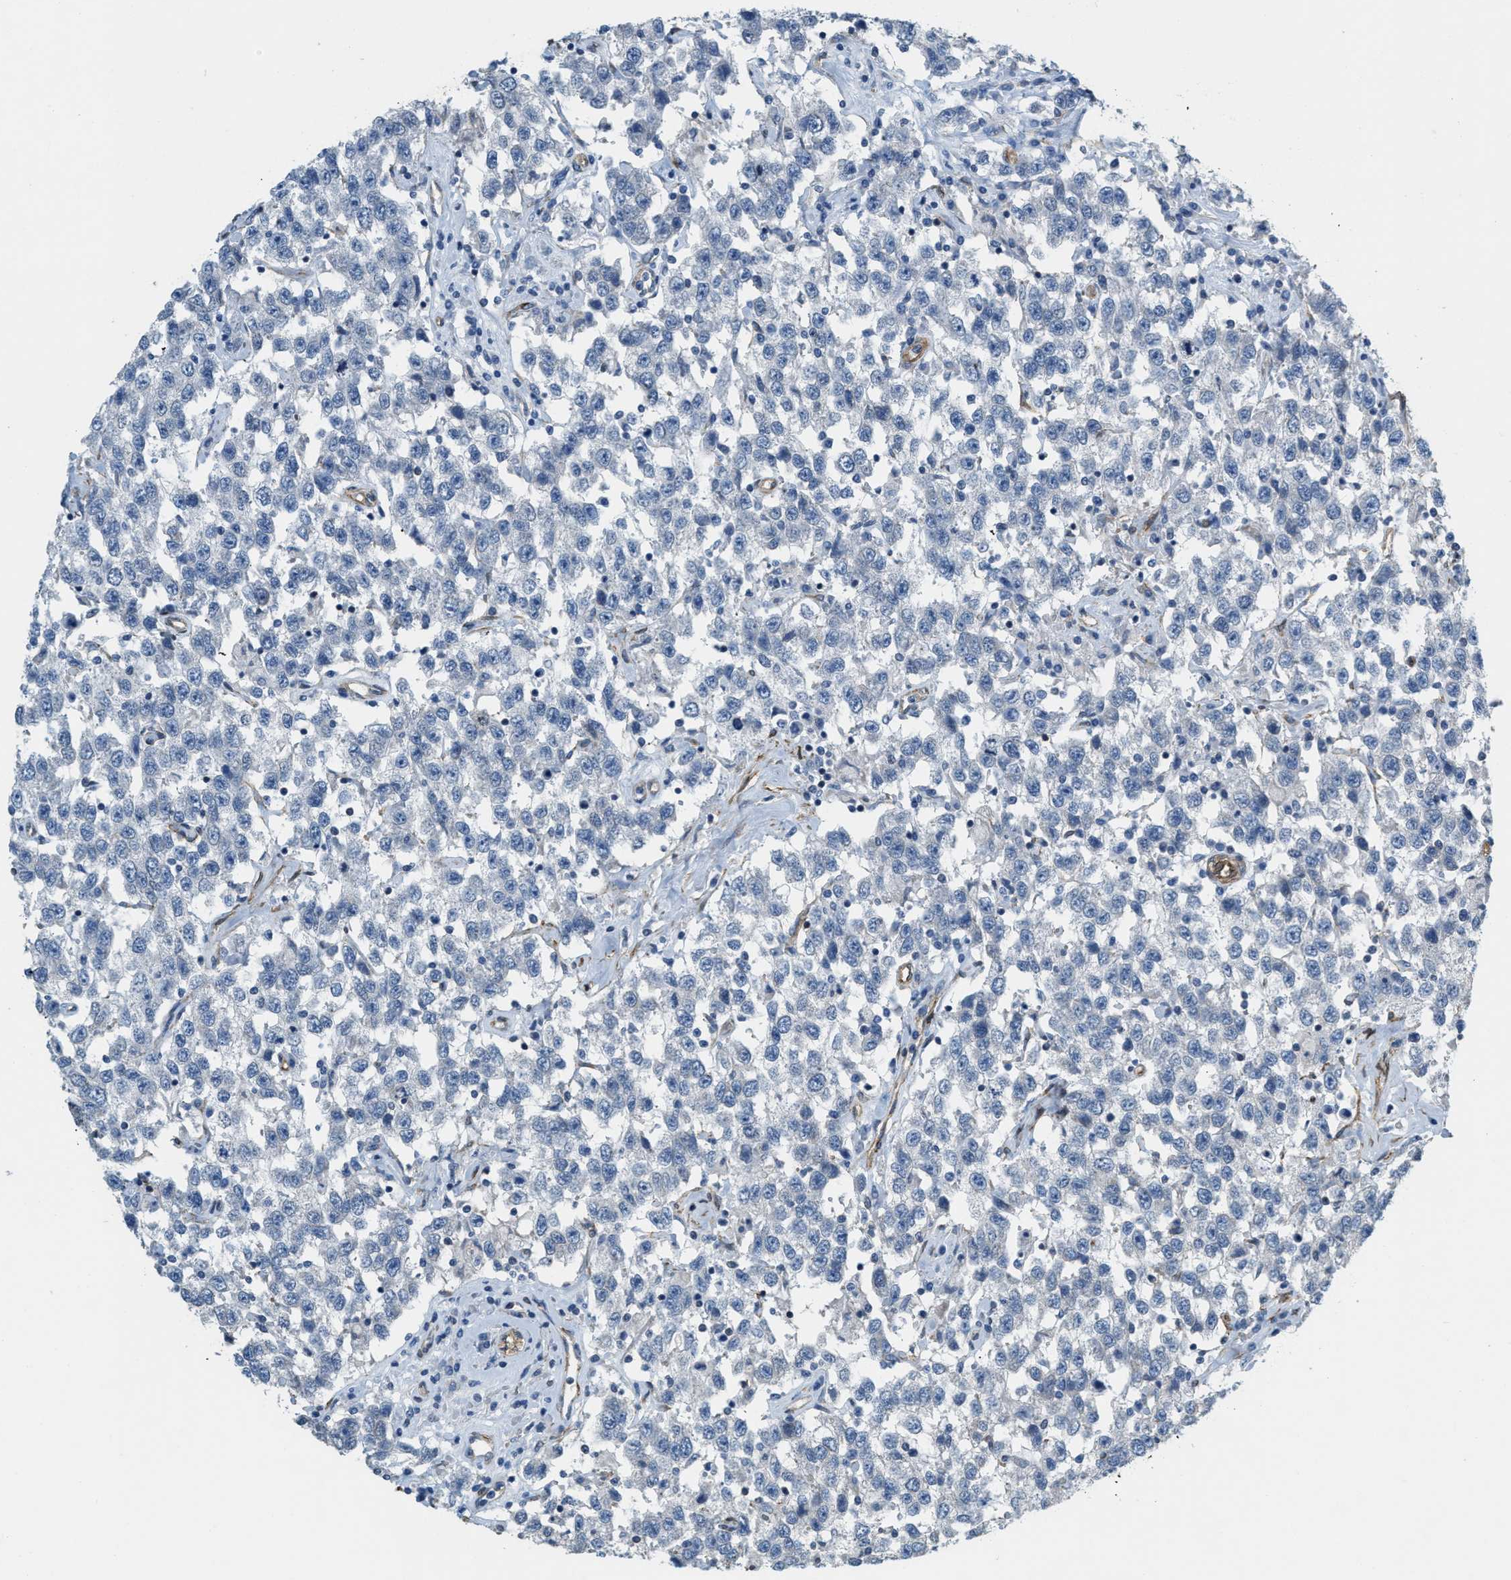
{"staining": {"intensity": "negative", "quantity": "none", "location": "none"}, "tissue": "testis cancer", "cell_type": "Tumor cells", "image_type": "cancer", "snomed": [{"axis": "morphology", "description": "Seminoma, NOS"}, {"axis": "topography", "description": "Testis"}], "caption": "Immunohistochemistry (IHC) of human testis cancer (seminoma) reveals no expression in tumor cells.", "gene": "TMEM43", "patient": {"sex": "male", "age": 41}}